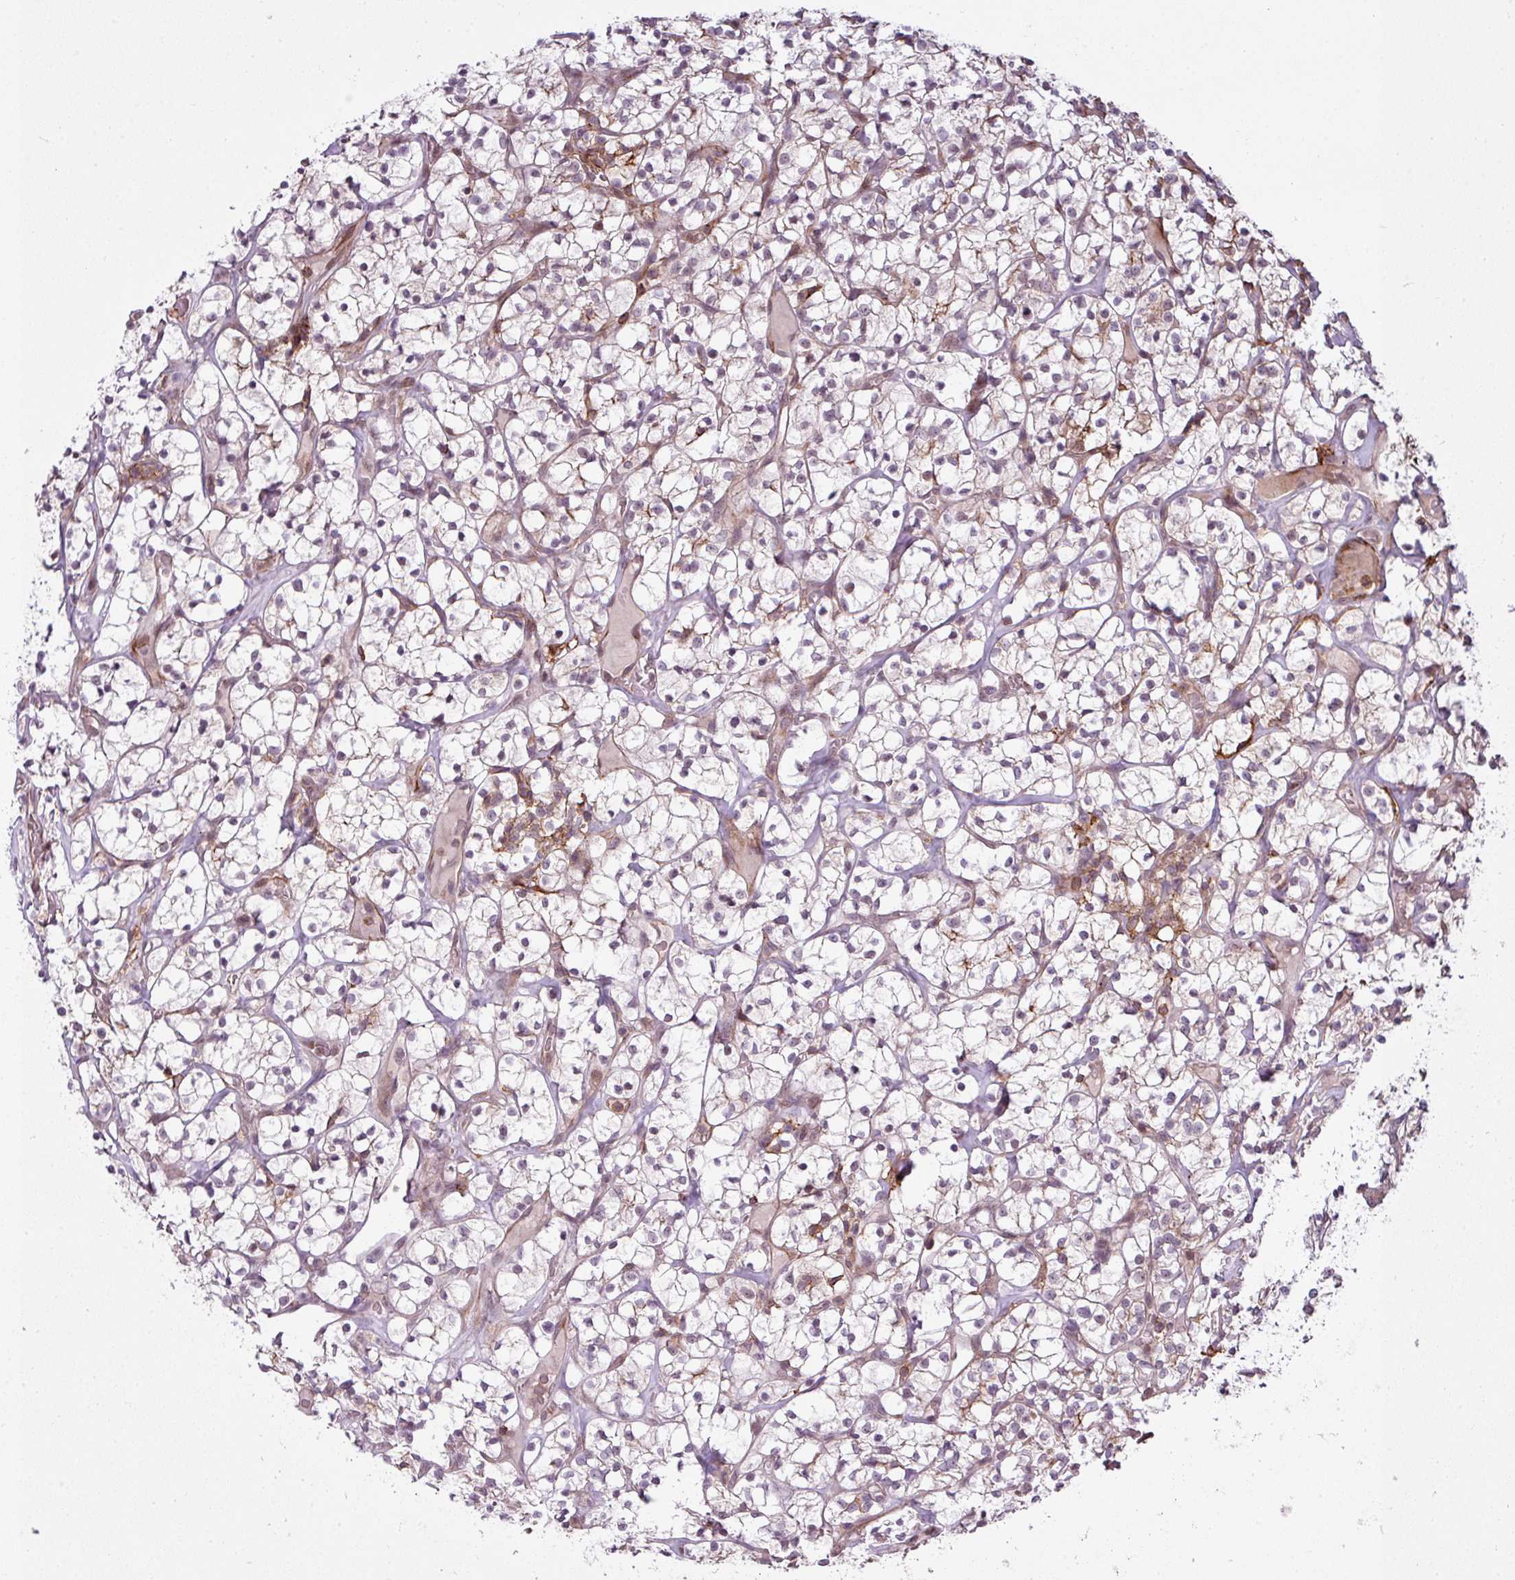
{"staining": {"intensity": "negative", "quantity": "none", "location": "none"}, "tissue": "renal cancer", "cell_type": "Tumor cells", "image_type": "cancer", "snomed": [{"axis": "morphology", "description": "Adenocarcinoma, NOS"}, {"axis": "topography", "description": "Kidney"}], "caption": "The histopathology image exhibits no staining of tumor cells in renal adenocarcinoma.", "gene": "ZC2HC1C", "patient": {"sex": "female", "age": 64}}